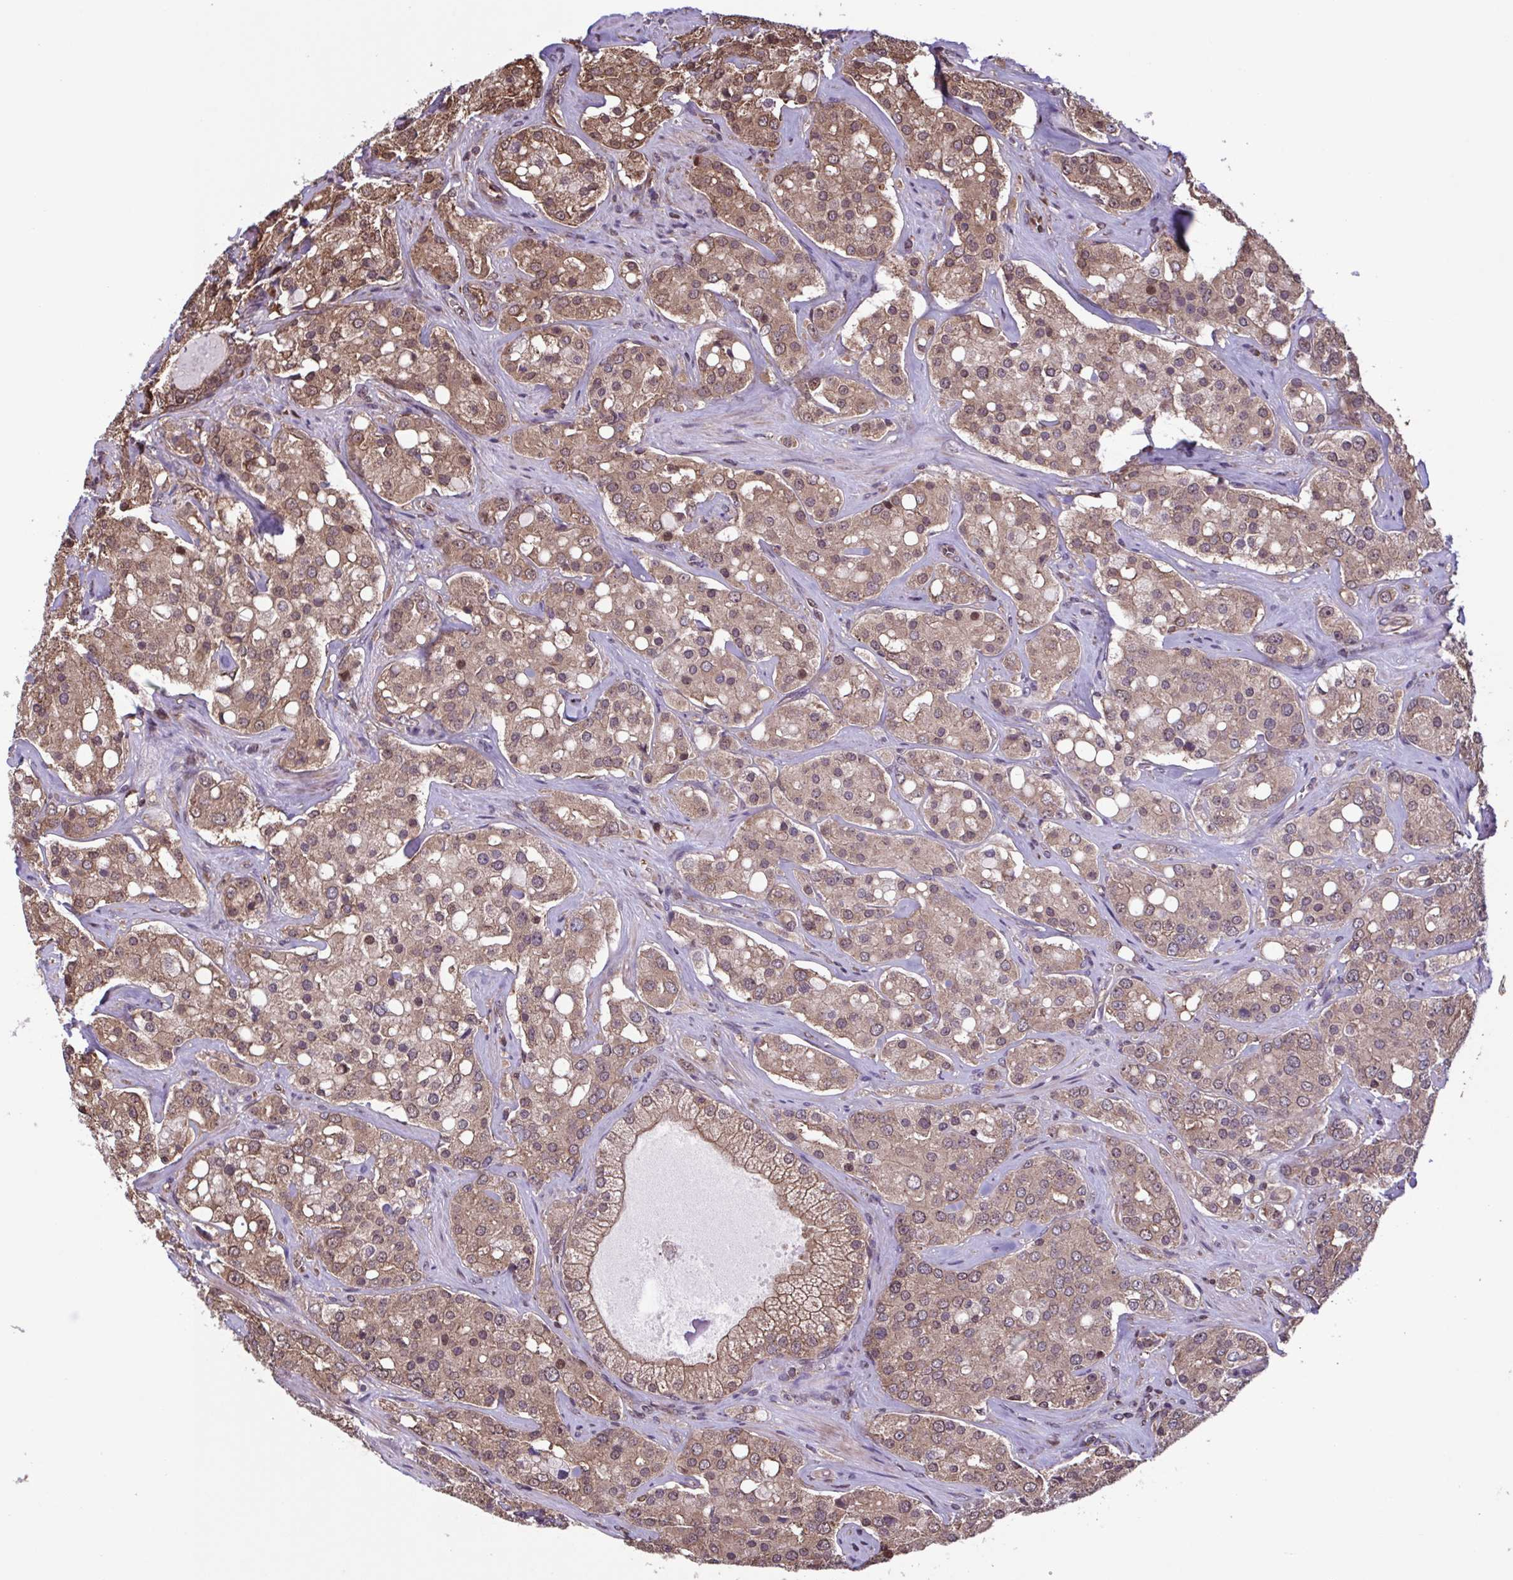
{"staining": {"intensity": "weak", "quantity": ">75%", "location": "cytoplasmic/membranous,nuclear"}, "tissue": "prostate cancer", "cell_type": "Tumor cells", "image_type": "cancer", "snomed": [{"axis": "morphology", "description": "Adenocarcinoma, High grade"}, {"axis": "topography", "description": "Prostate"}], "caption": "Tumor cells display weak cytoplasmic/membranous and nuclear staining in approximately >75% of cells in prostate cancer.", "gene": "SEC63", "patient": {"sex": "male", "age": 67}}